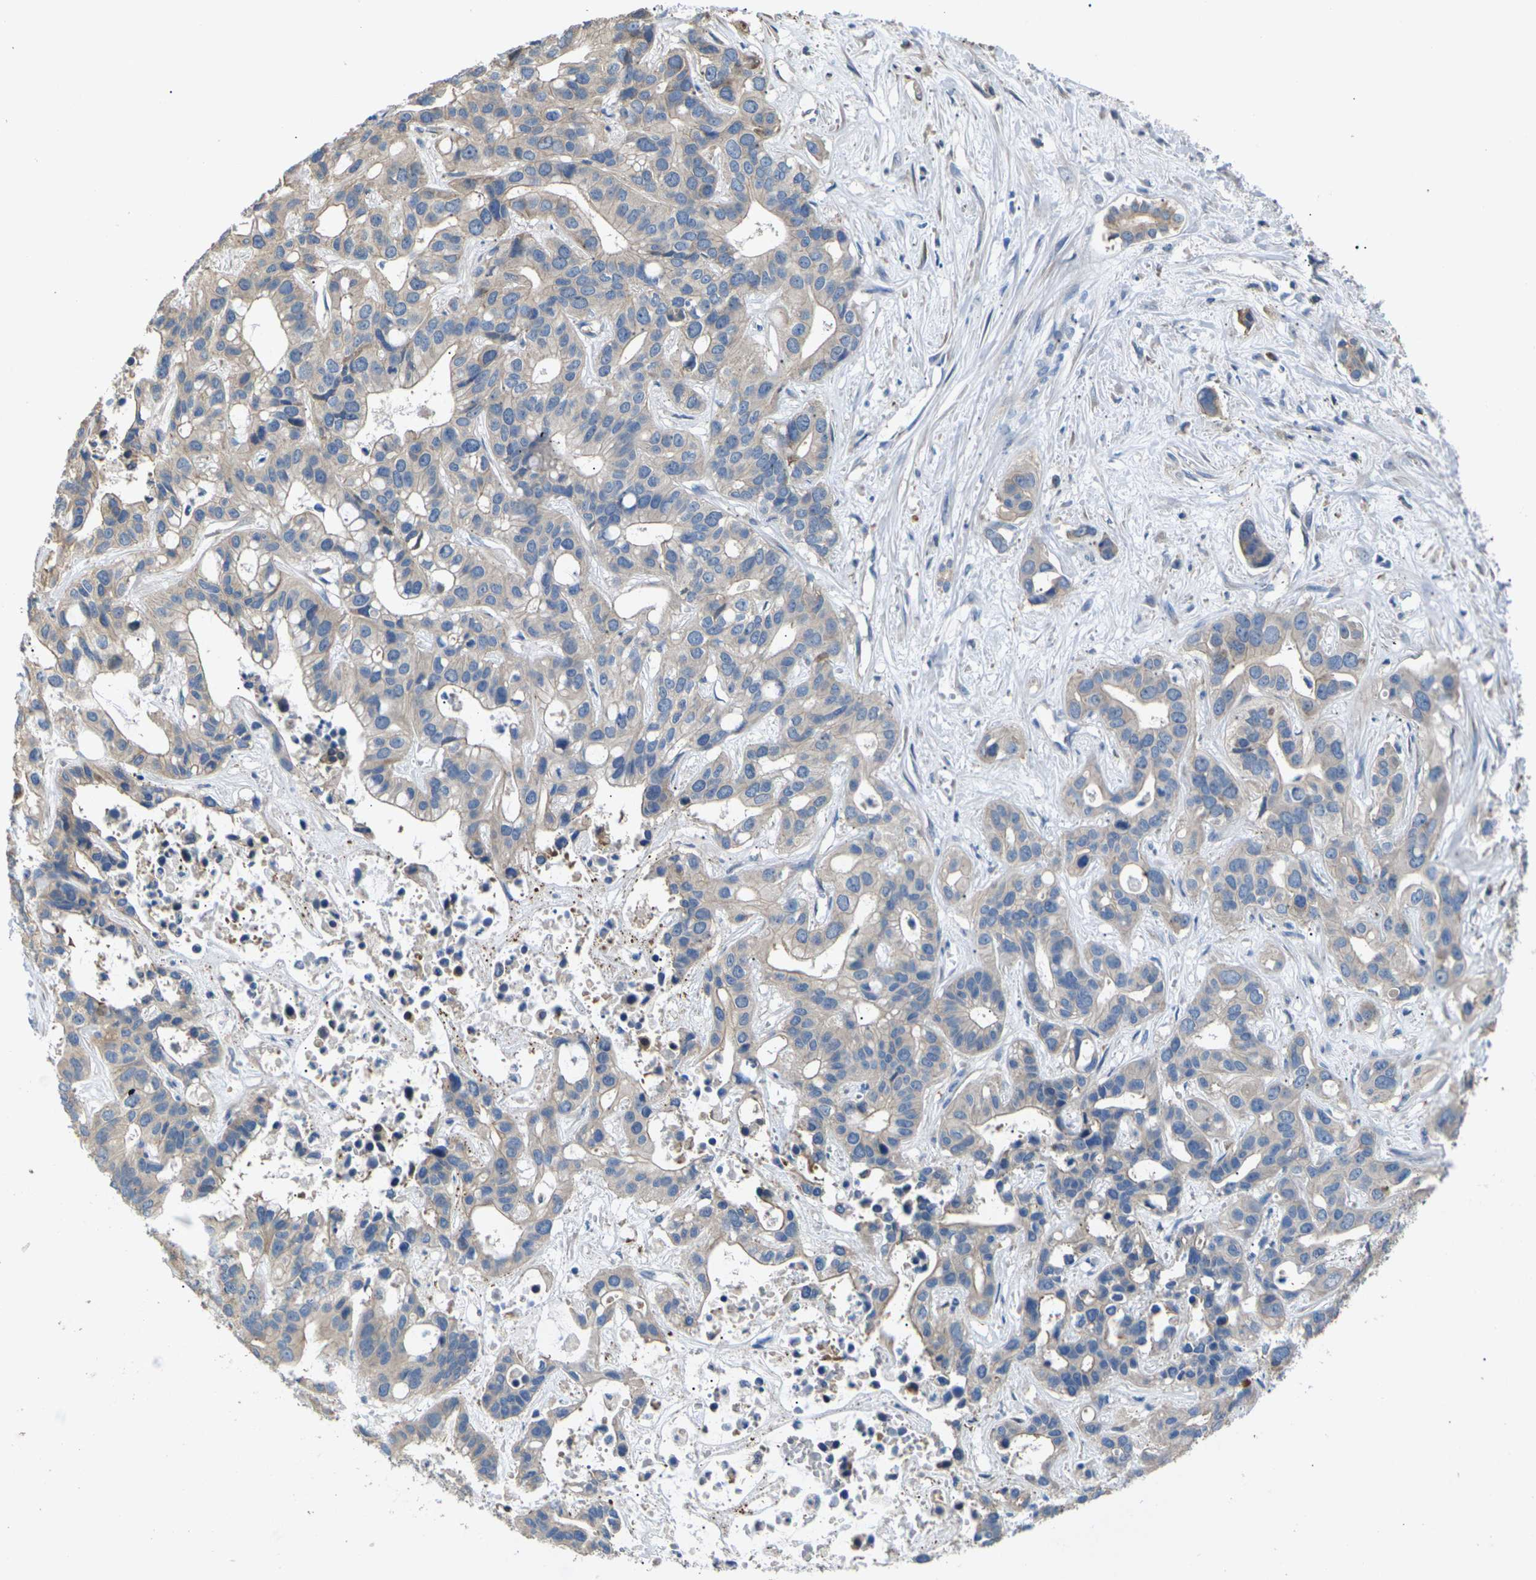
{"staining": {"intensity": "moderate", "quantity": "25%-75%", "location": "cytoplasmic/membranous"}, "tissue": "liver cancer", "cell_type": "Tumor cells", "image_type": "cancer", "snomed": [{"axis": "morphology", "description": "Cholangiocarcinoma"}, {"axis": "topography", "description": "Liver"}], "caption": "Liver cancer (cholangiocarcinoma) stained with a protein marker shows moderate staining in tumor cells.", "gene": "KLHDC8B", "patient": {"sex": "female", "age": 65}}